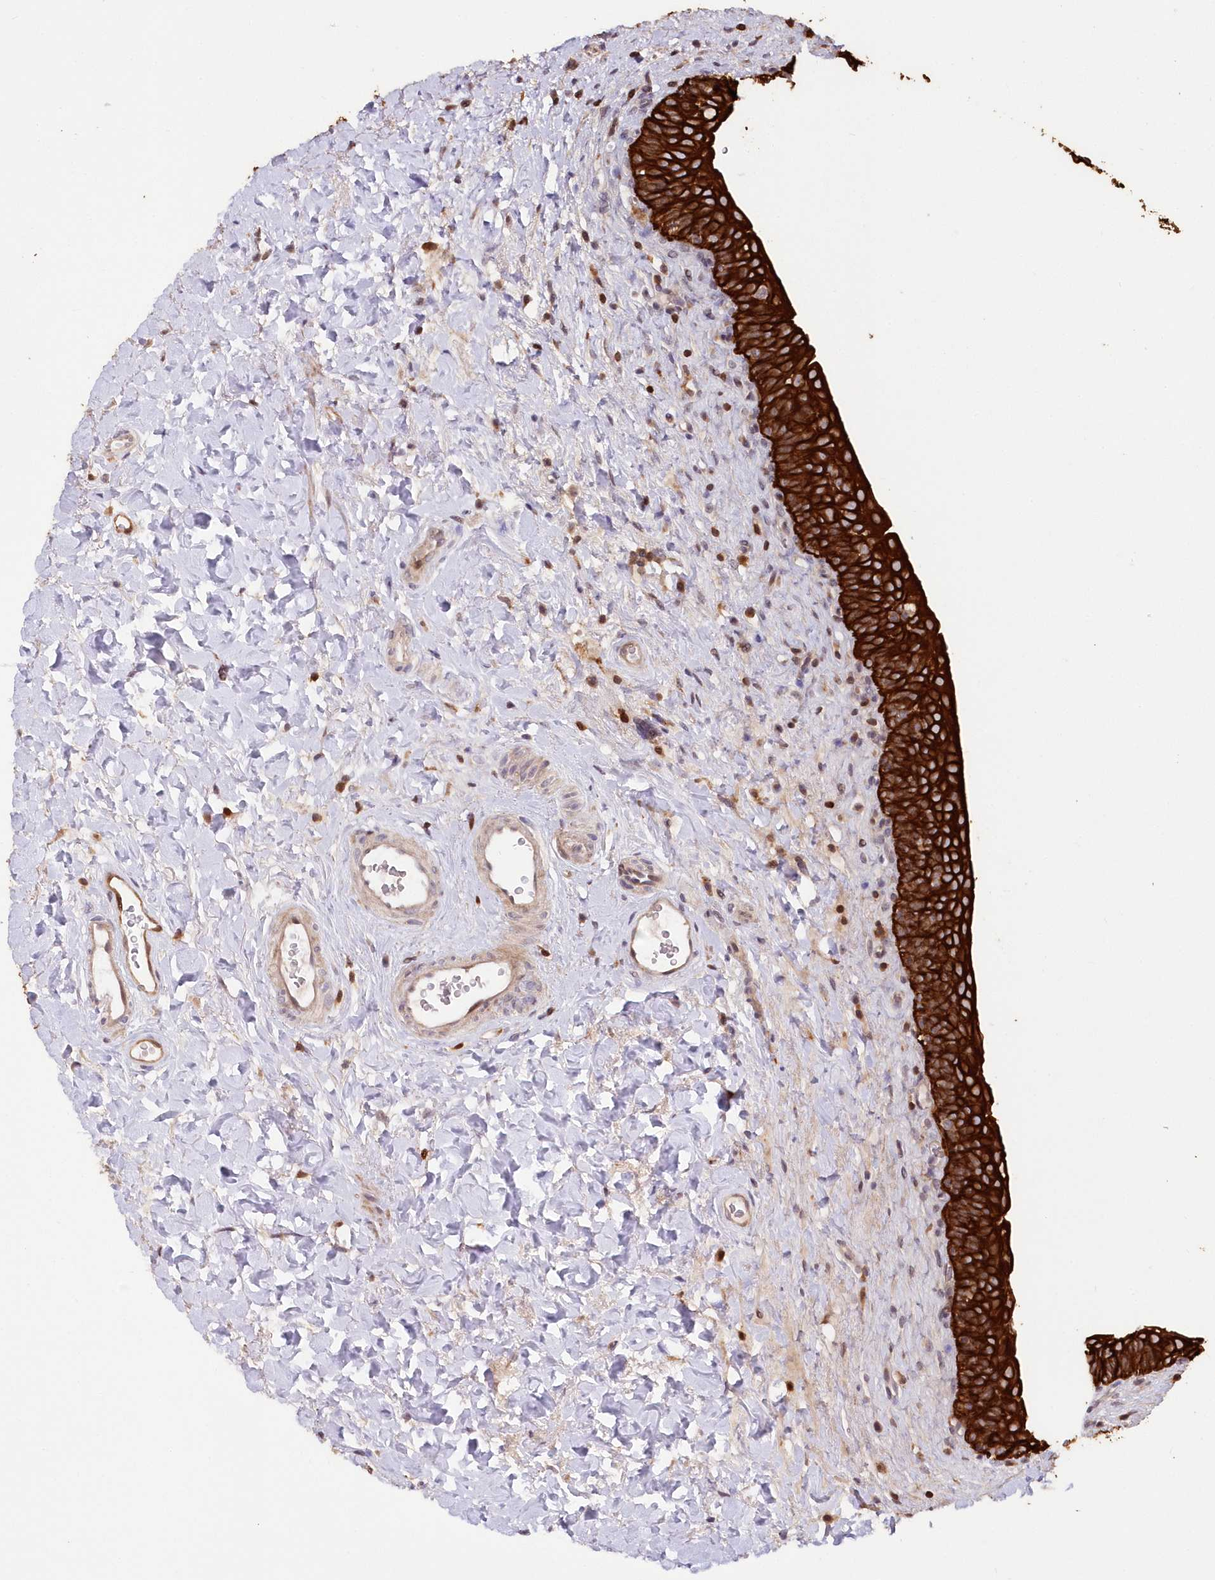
{"staining": {"intensity": "strong", "quantity": ">75%", "location": "cytoplasmic/membranous"}, "tissue": "urinary bladder", "cell_type": "Urothelial cells", "image_type": "normal", "snomed": [{"axis": "morphology", "description": "Normal tissue, NOS"}, {"axis": "topography", "description": "Urinary bladder"}], "caption": "DAB (3,3'-diaminobenzidine) immunohistochemical staining of benign human urinary bladder displays strong cytoplasmic/membranous protein positivity in approximately >75% of urothelial cells. The staining was performed using DAB (3,3'-diaminobenzidine) to visualize the protein expression in brown, while the nuclei were stained in blue with hematoxylin (Magnification: 20x).", "gene": "SNED1", "patient": {"sex": "male", "age": 83}}